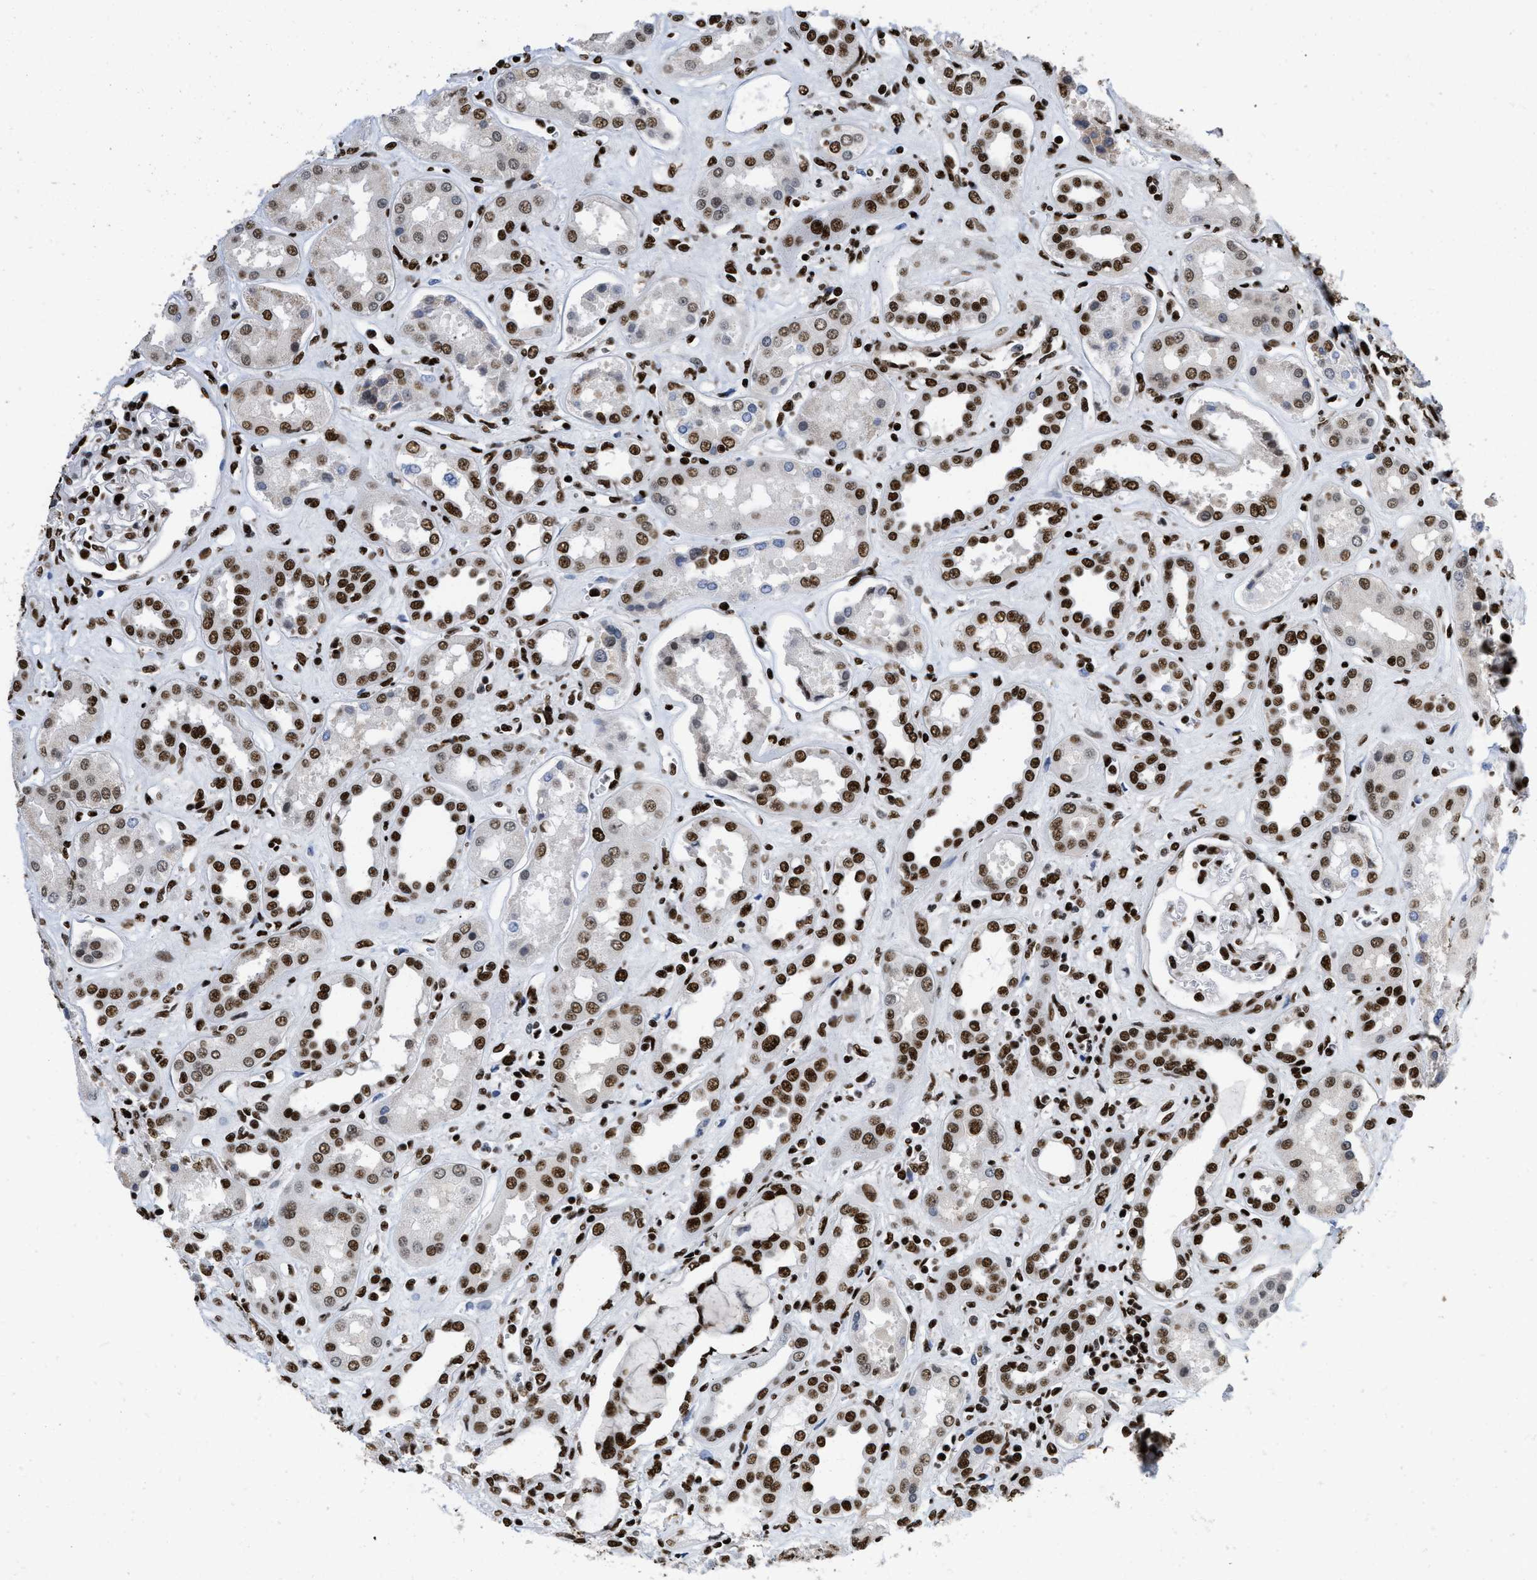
{"staining": {"intensity": "strong", "quantity": ">75%", "location": "nuclear"}, "tissue": "kidney", "cell_type": "Cells in glomeruli", "image_type": "normal", "snomed": [{"axis": "morphology", "description": "Normal tissue, NOS"}, {"axis": "topography", "description": "Kidney"}], "caption": "Immunohistochemistry of unremarkable human kidney exhibits high levels of strong nuclear staining in about >75% of cells in glomeruli. (DAB (3,3'-diaminobenzidine) IHC, brown staining for protein, blue staining for nuclei).", "gene": "CREB1", "patient": {"sex": "male", "age": 59}}